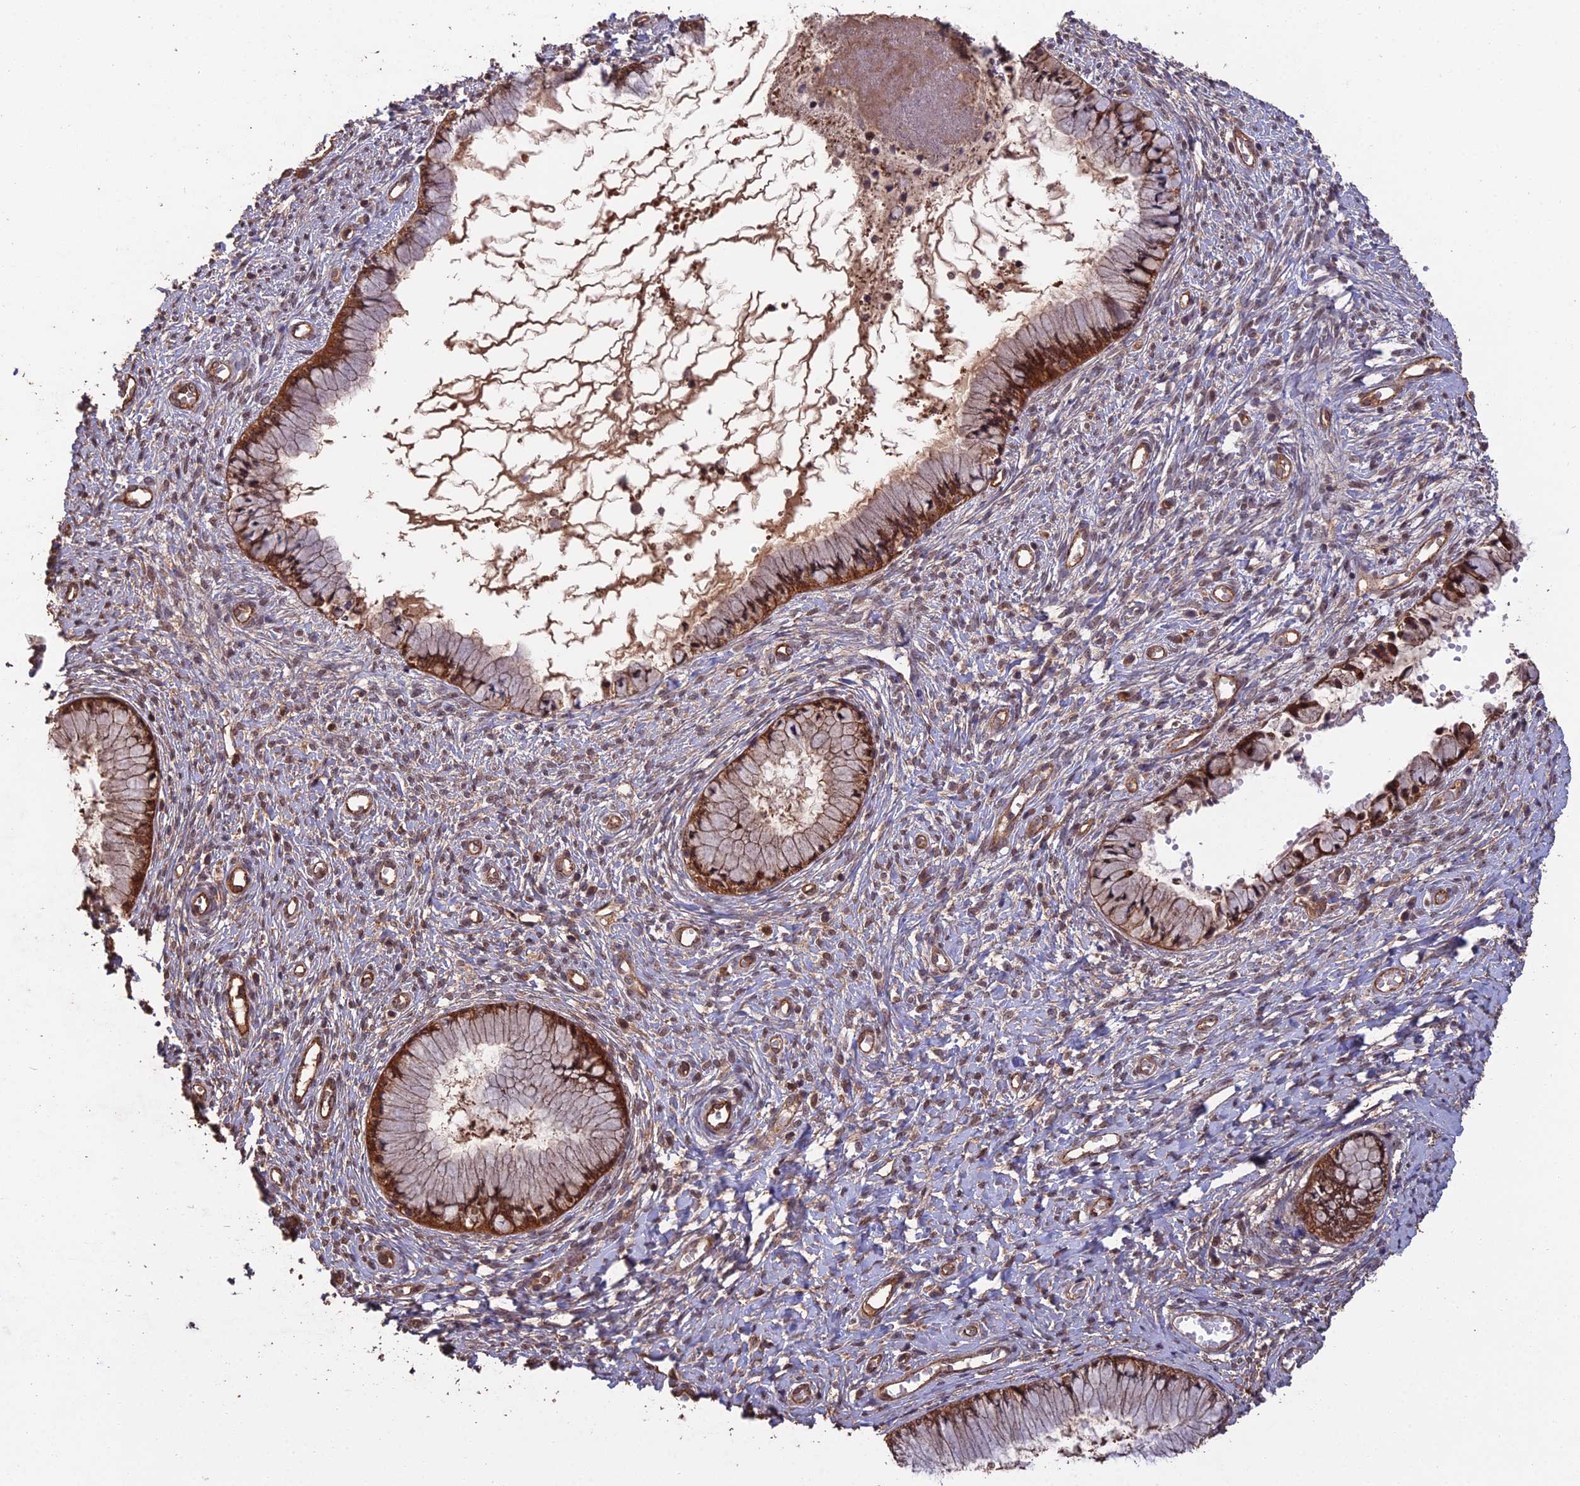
{"staining": {"intensity": "strong", "quantity": ">75%", "location": "cytoplasmic/membranous,nuclear"}, "tissue": "cervix", "cell_type": "Glandular cells", "image_type": "normal", "snomed": [{"axis": "morphology", "description": "Normal tissue, NOS"}, {"axis": "topography", "description": "Cervix"}], "caption": "This micrograph reveals immunohistochemistry (IHC) staining of normal human cervix, with high strong cytoplasmic/membranous,nuclear positivity in approximately >75% of glandular cells.", "gene": "RALGAPA2", "patient": {"sex": "female", "age": 42}}